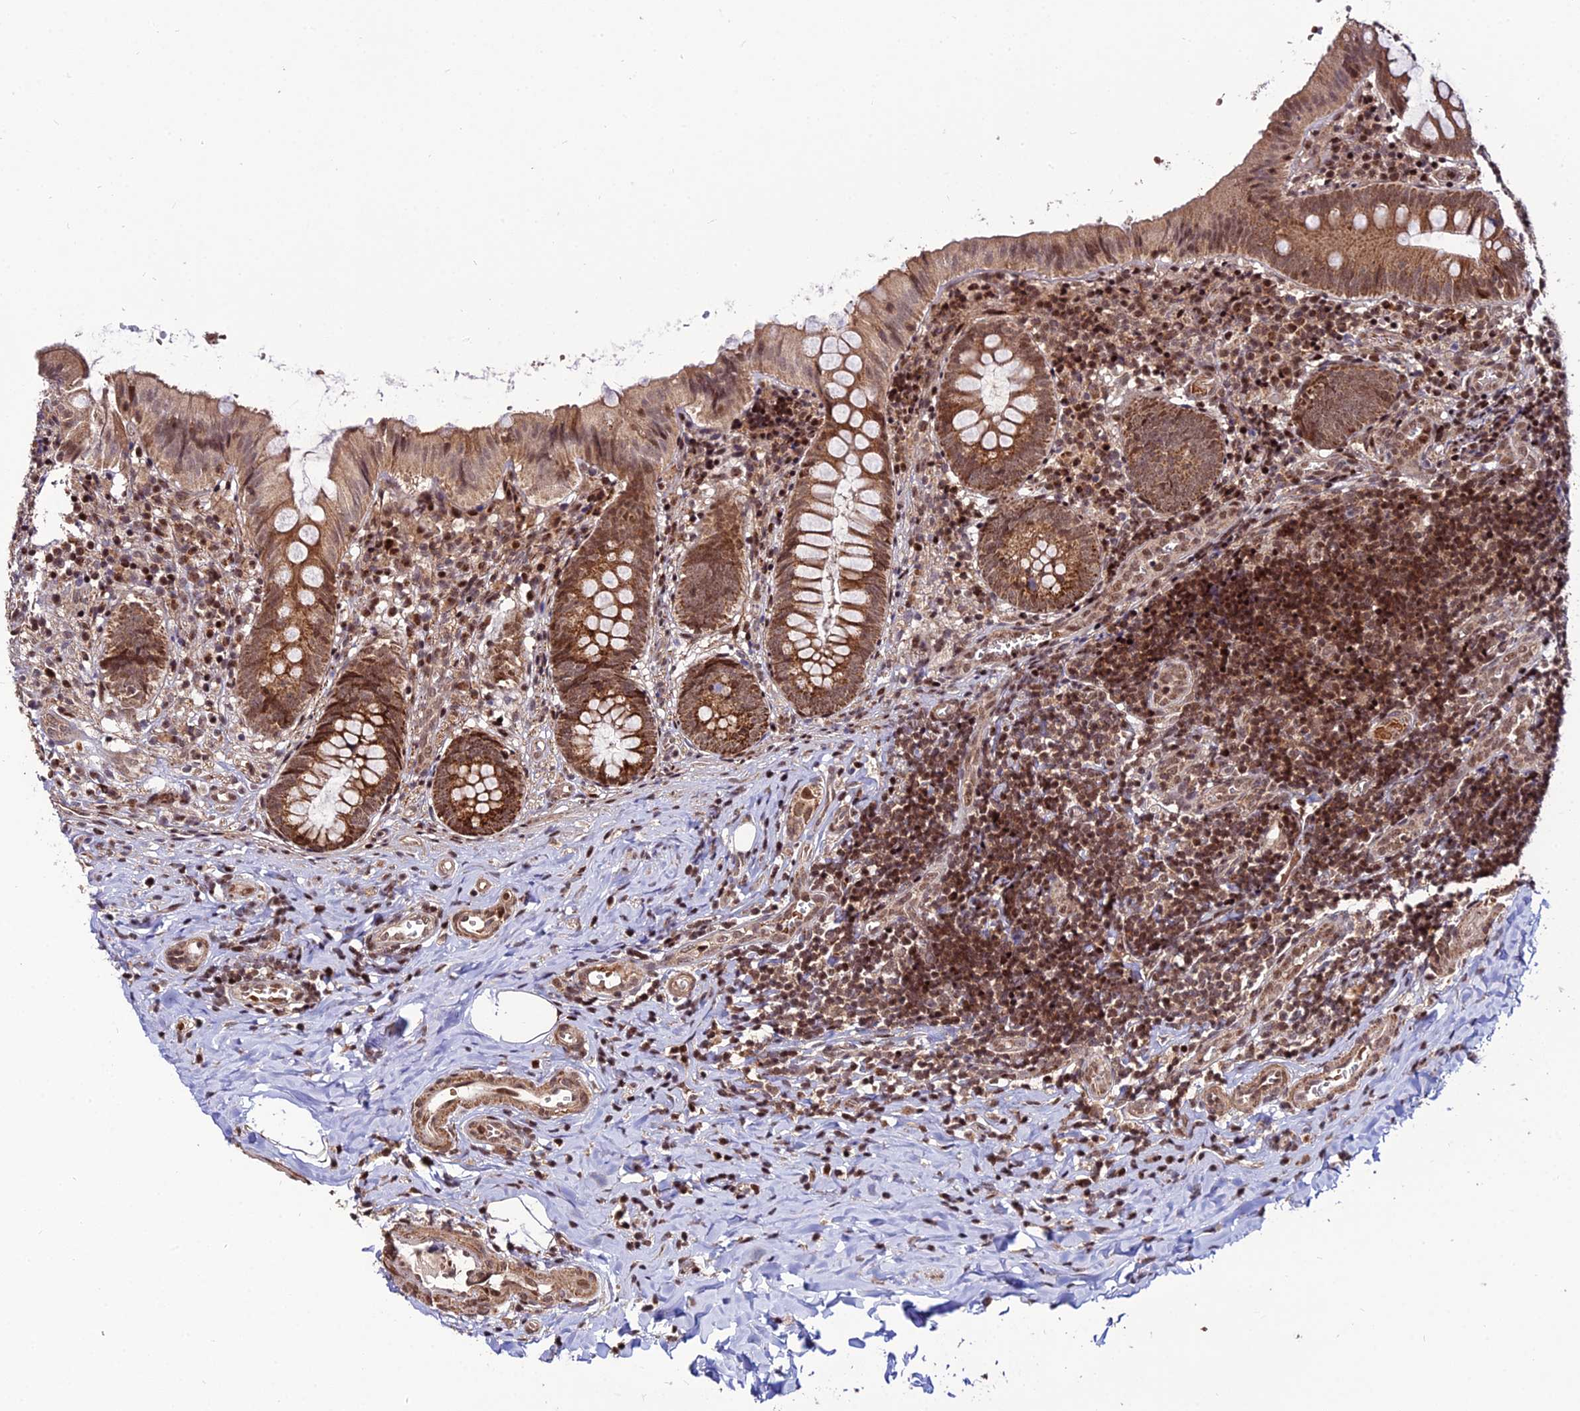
{"staining": {"intensity": "strong", "quantity": ">75%", "location": "cytoplasmic/membranous"}, "tissue": "appendix", "cell_type": "Glandular cells", "image_type": "normal", "snomed": [{"axis": "morphology", "description": "Normal tissue, NOS"}, {"axis": "topography", "description": "Appendix"}], "caption": "The immunohistochemical stain highlights strong cytoplasmic/membranous positivity in glandular cells of unremarkable appendix.", "gene": "CIB3", "patient": {"sex": "male", "age": 8}}